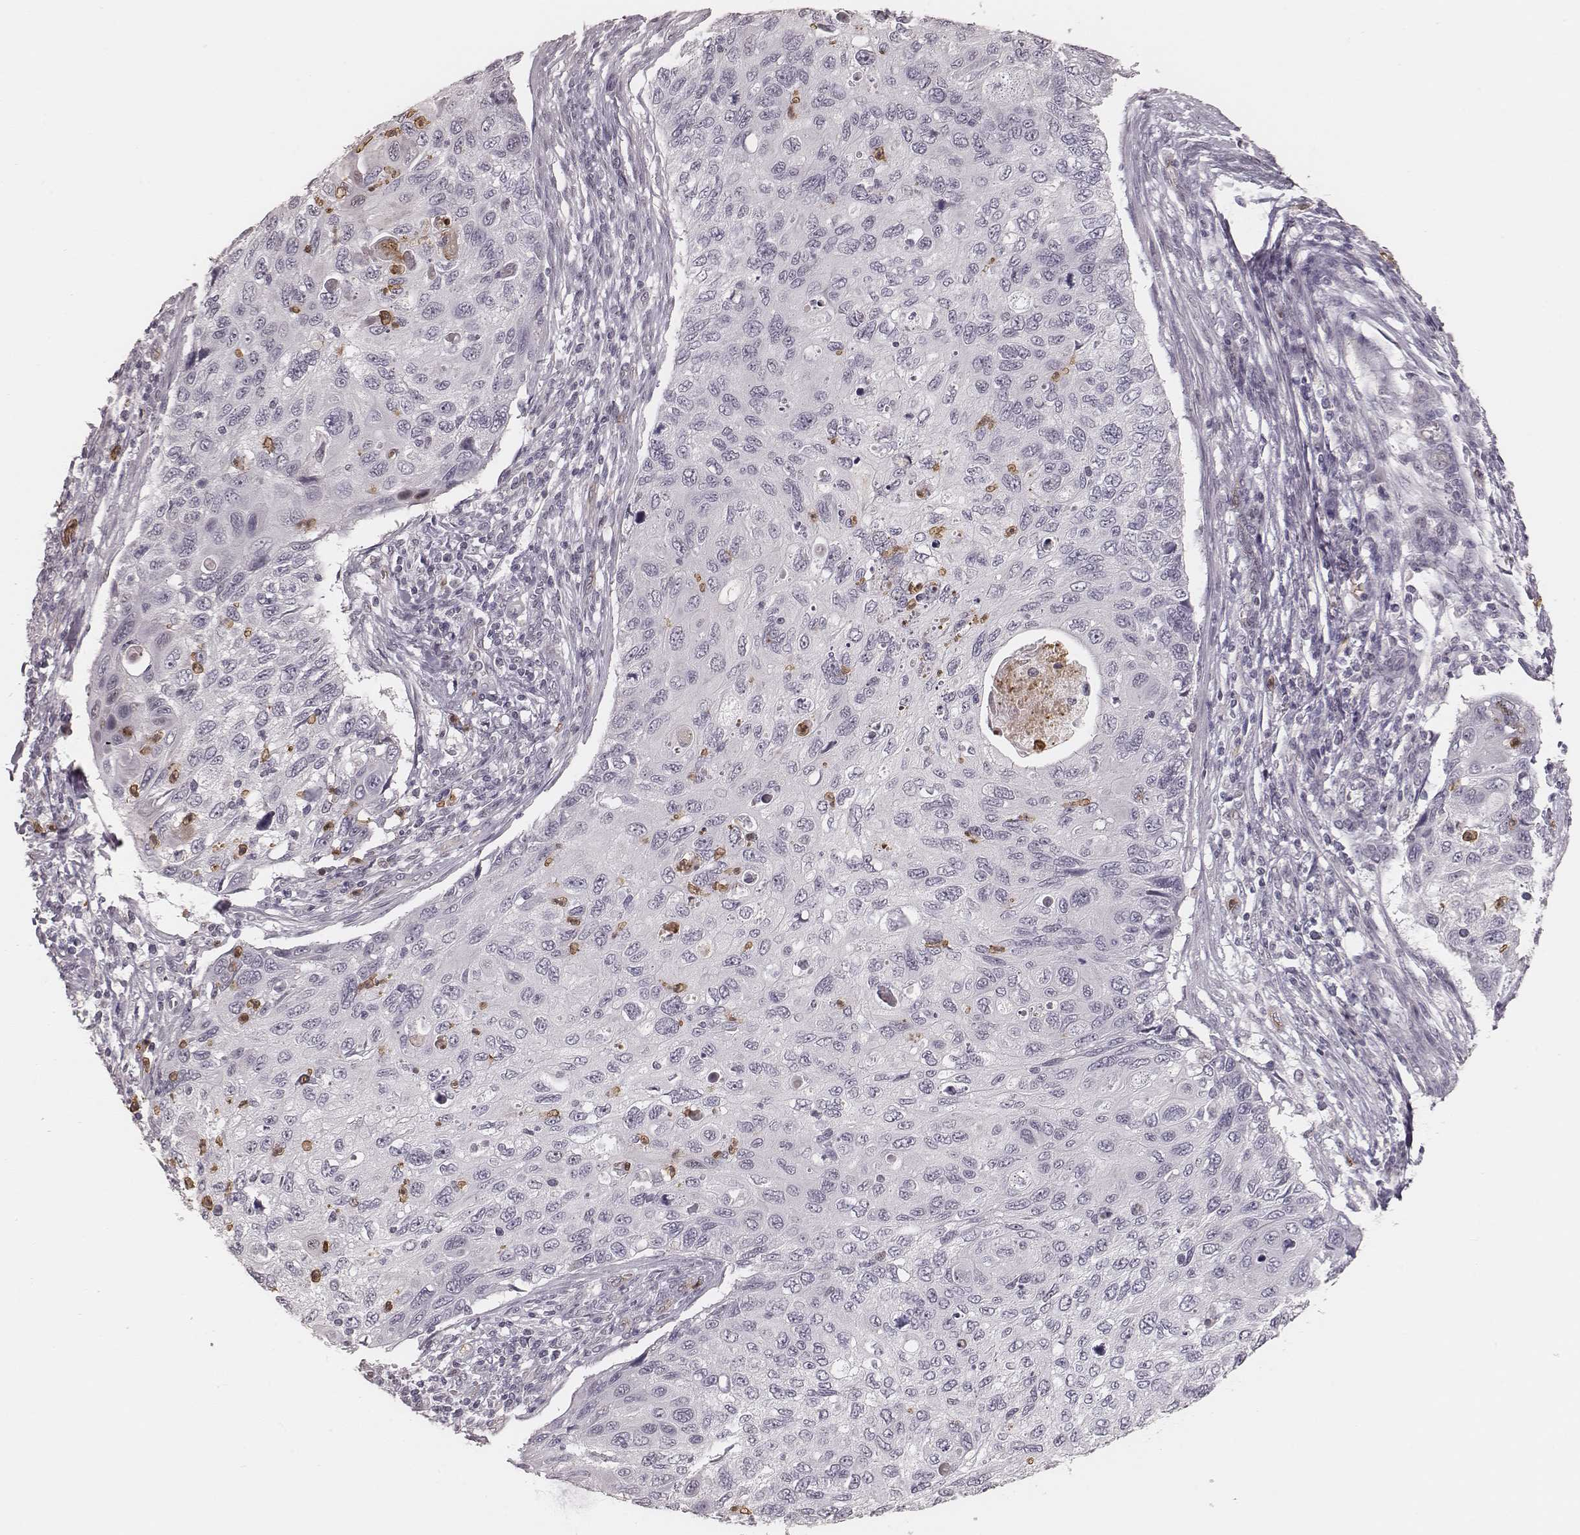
{"staining": {"intensity": "negative", "quantity": "none", "location": "none"}, "tissue": "cervical cancer", "cell_type": "Tumor cells", "image_type": "cancer", "snomed": [{"axis": "morphology", "description": "Squamous cell carcinoma, NOS"}, {"axis": "topography", "description": "Cervix"}], "caption": "A histopathology image of human cervical cancer is negative for staining in tumor cells. Nuclei are stained in blue.", "gene": "KITLG", "patient": {"sex": "female", "age": 70}}